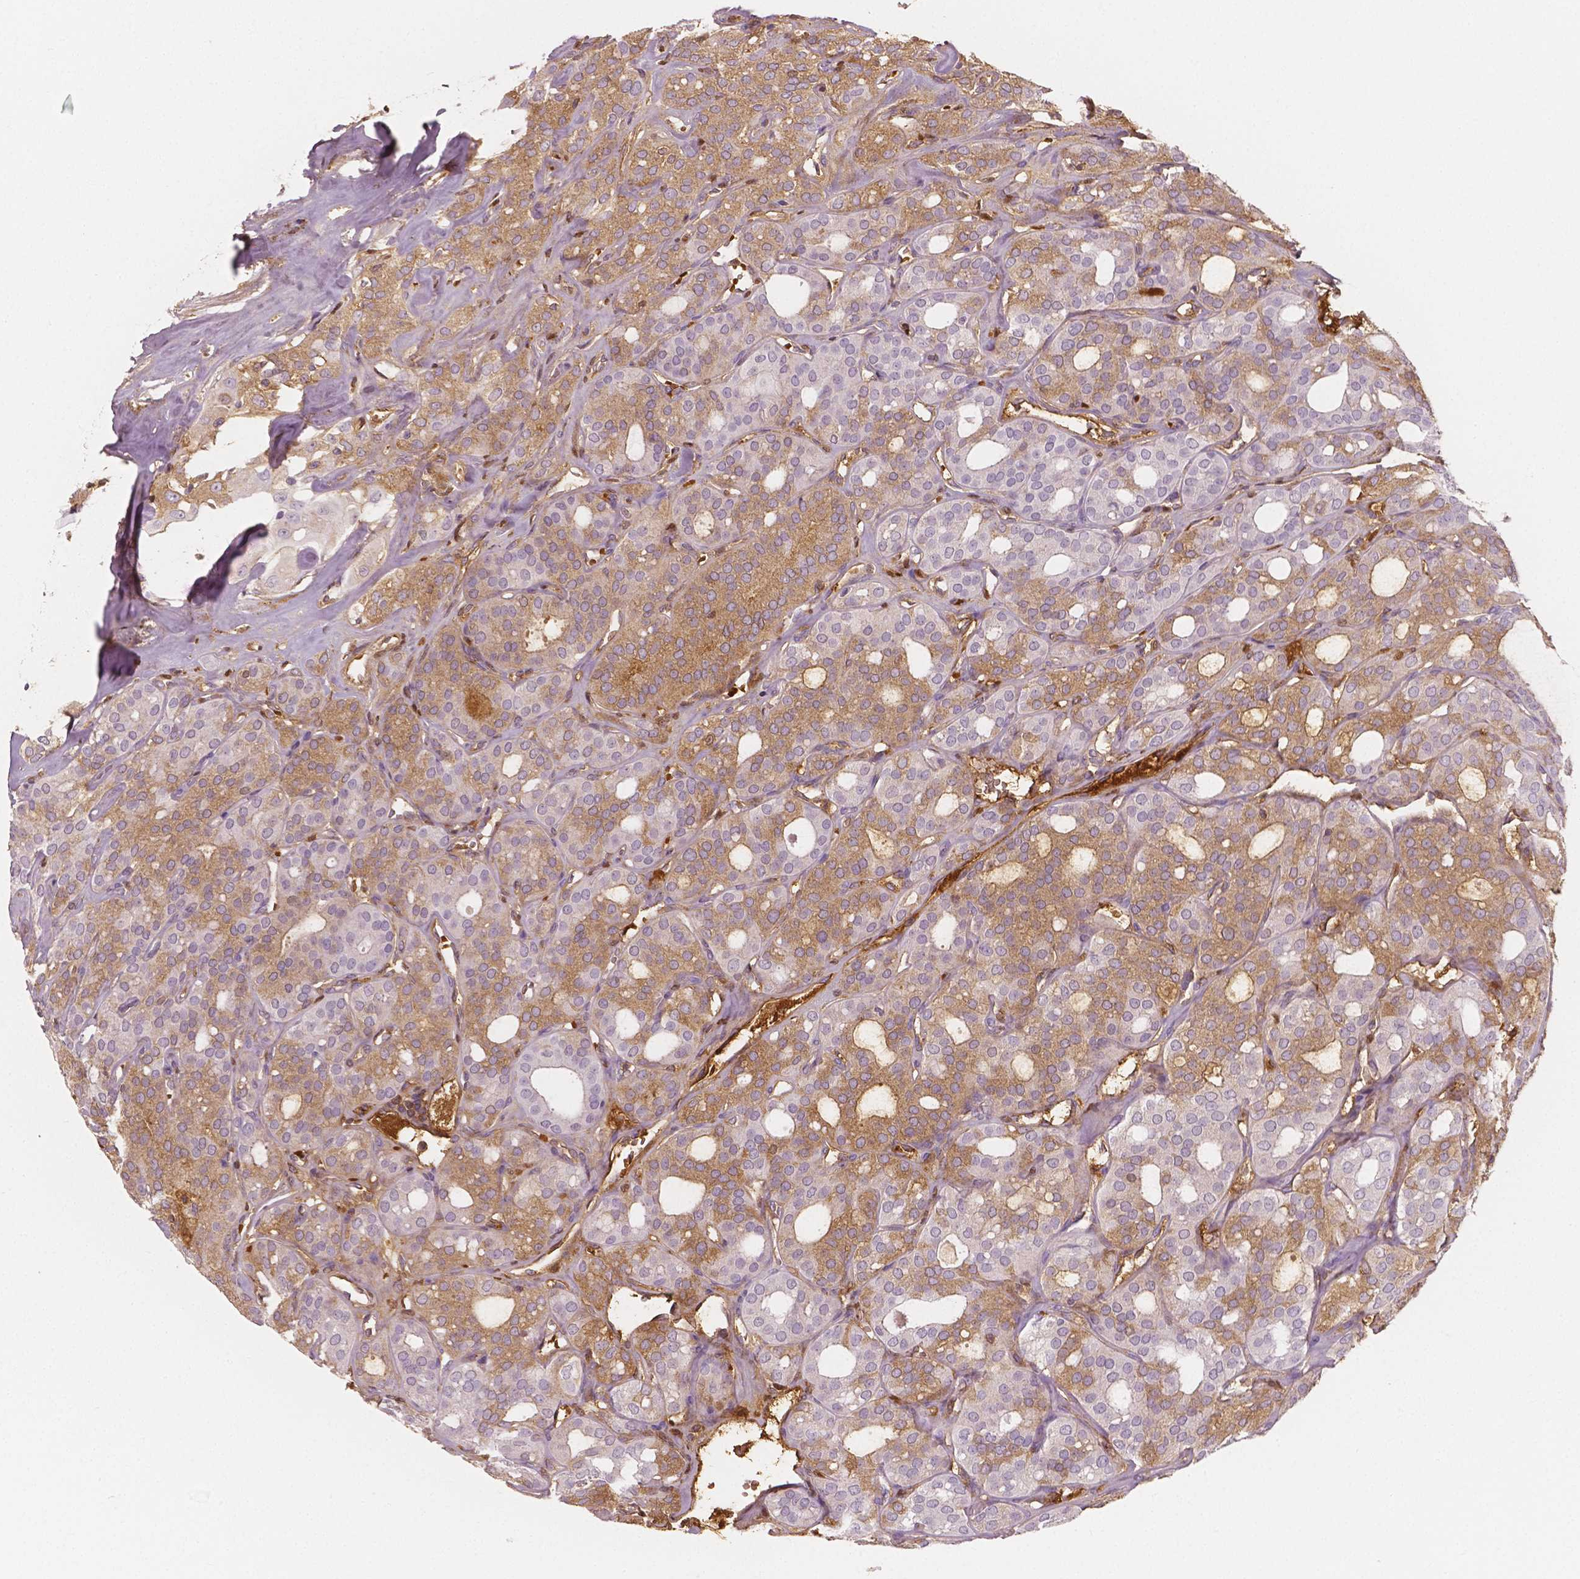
{"staining": {"intensity": "moderate", "quantity": "25%-75%", "location": "cytoplasmic/membranous"}, "tissue": "thyroid cancer", "cell_type": "Tumor cells", "image_type": "cancer", "snomed": [{"axis": "morphology", "description": "Follicular adenoma carcinoma, NOS"}, {"axis": "topography", "description": "Thyroid gland"}], "caption": "Immunohistochemical staining of human thyroid follicular adenoma carcinoma demonstrates medium levels of moderate cytoplasmic/membranous protein expression in approximately 25%-75% of tumor cells.", "gene": "APOA4", "patient": {"sex": "male", "age": 75}}